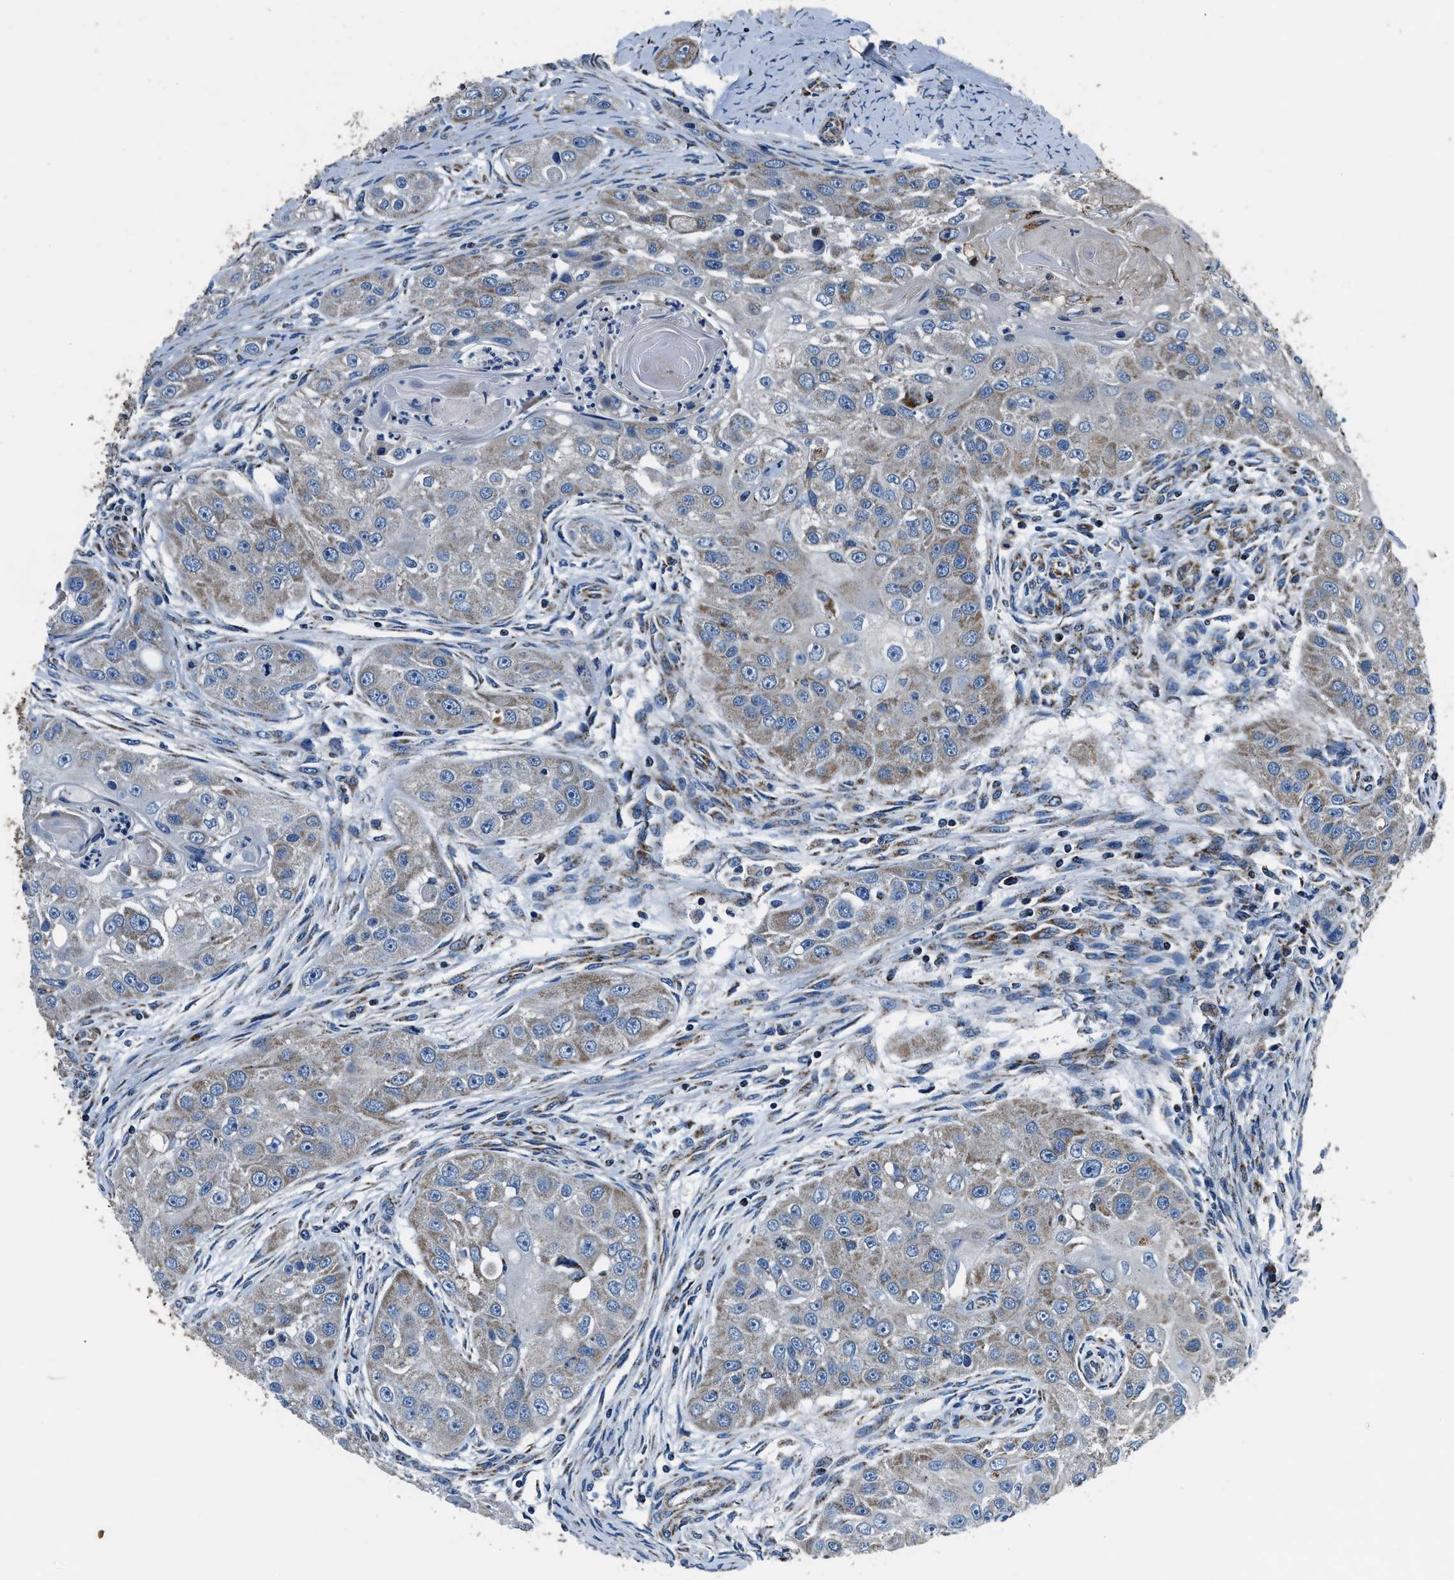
{"staining": {"intensity": "weak", "quantity": "25%-75%", "location": "cytoplasmic/membranous"}, "tissue": "head and neck cancer", "cell_type": "Tumor cells", "image_type": "cancer", "snomed": [{"axis": "morphology", "description": "Normal tissue, NOS"}, {"axis": "morphology", "description": "Squamous cell carcinoma, NOS"}, {"axis": "topography", "description": "Skeletal muscle"}, {"axis": "topography", "description": "Head-Neck"}], "caption": "Head and neck cancer (squamous cell carcinoma) stained with a protein marker reveals weak staining in tumor cells.", "gene": "OGDH", "patient": {"sex": "male", "age": 51}}